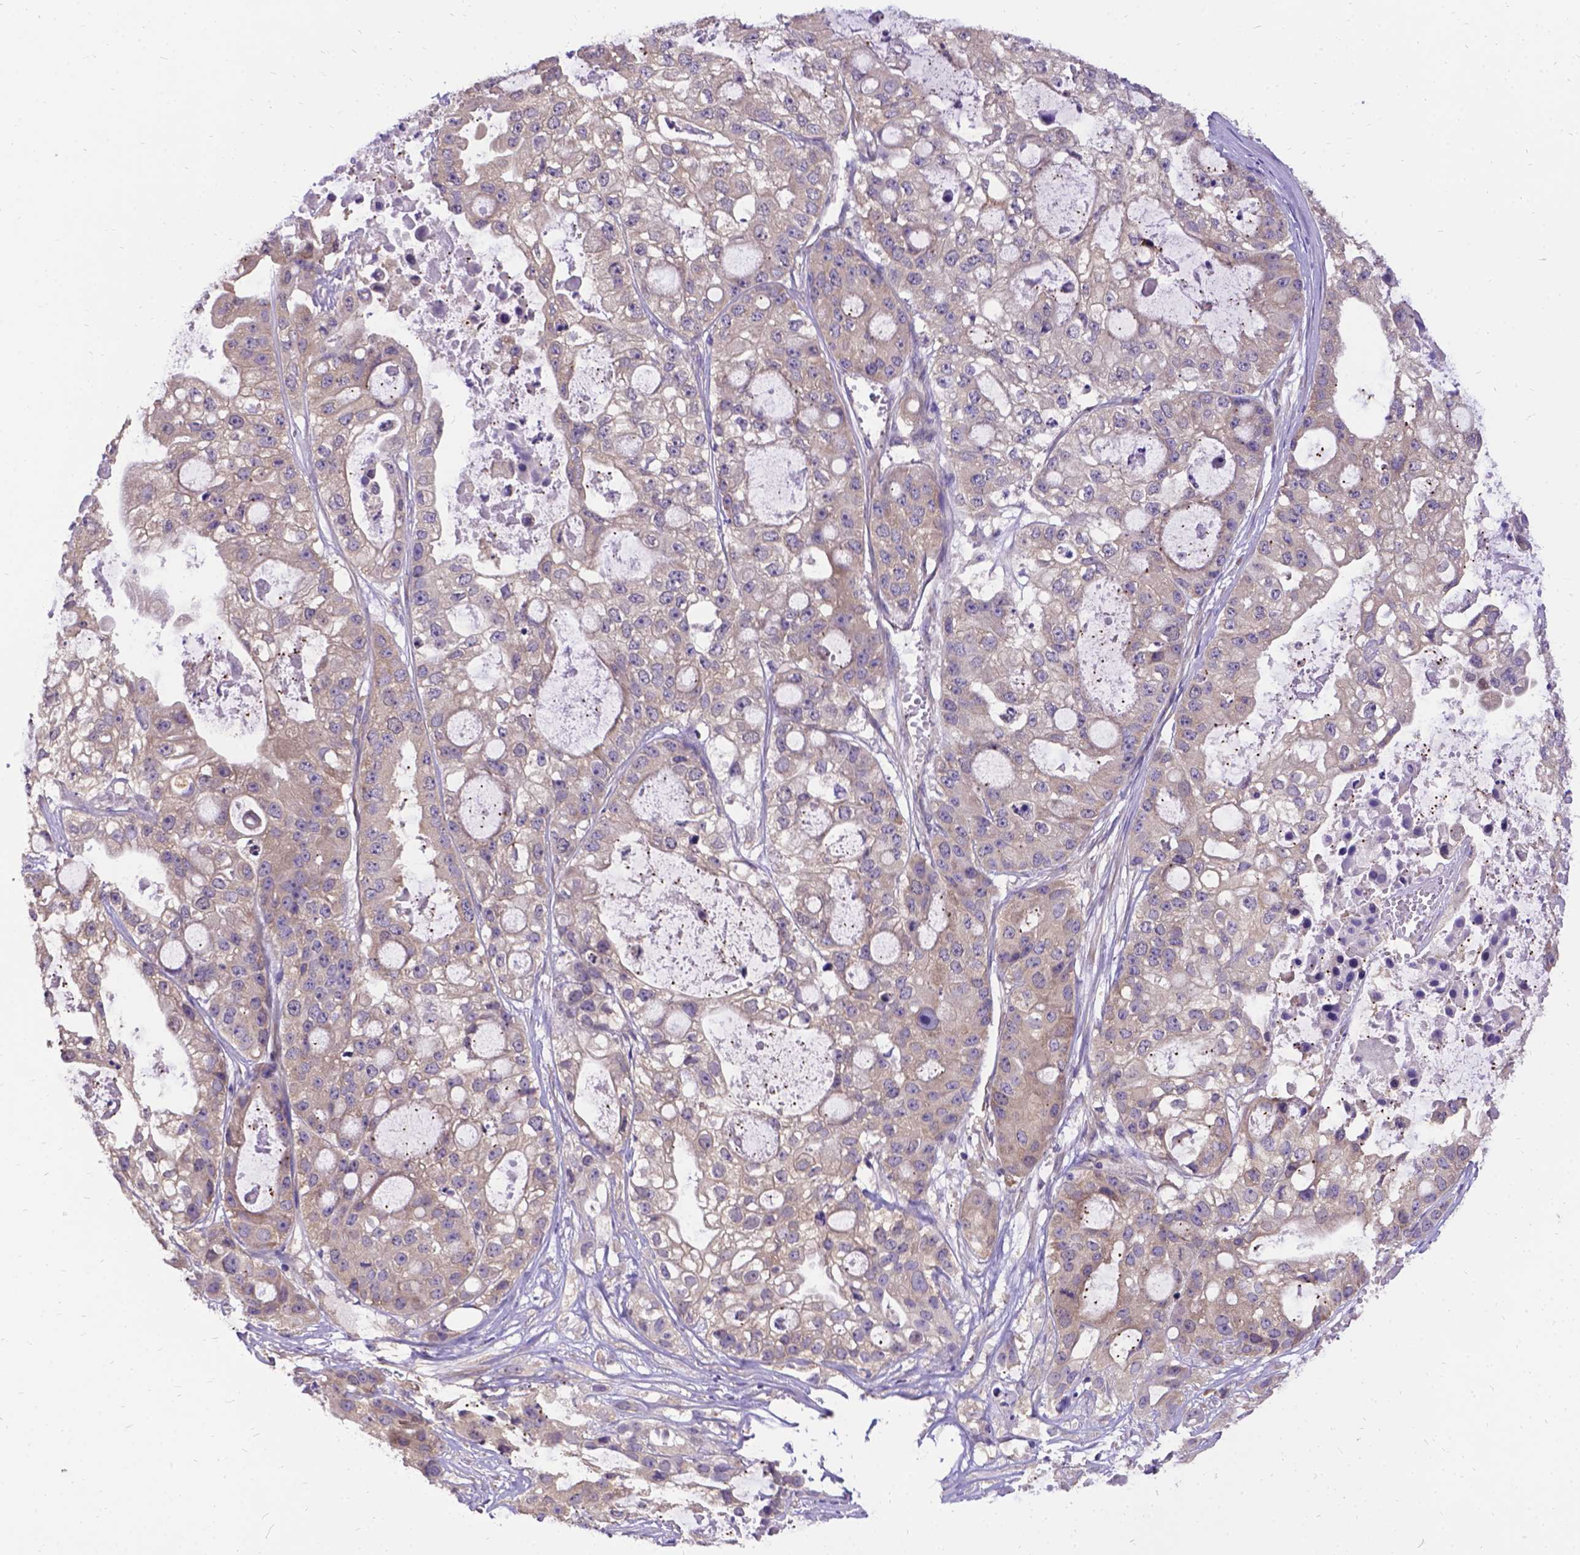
{"staining": {"intensity": "weak", "quantity": "25%-75%", "location": "cytoplasmic/membranous"}, "tissue": "ovarian cancer", "cell_type": "Tumor cells", "image_type": "cancer", "snomed": [{"axis": "morphology", "description": "Cystadenocarcinoma, serous, NOS"}, {"axis": "topography", "description": "Ovary"}], "caption": "This is an image of immunohistochemistry (IHC) staining of ovarian serous cystadenocarcinoma, which shows weak staining in the cytoplasmic/membranous of tumor cells.", "gene": "DENND6A", "patient": {"sex": "female", "age": 56}}